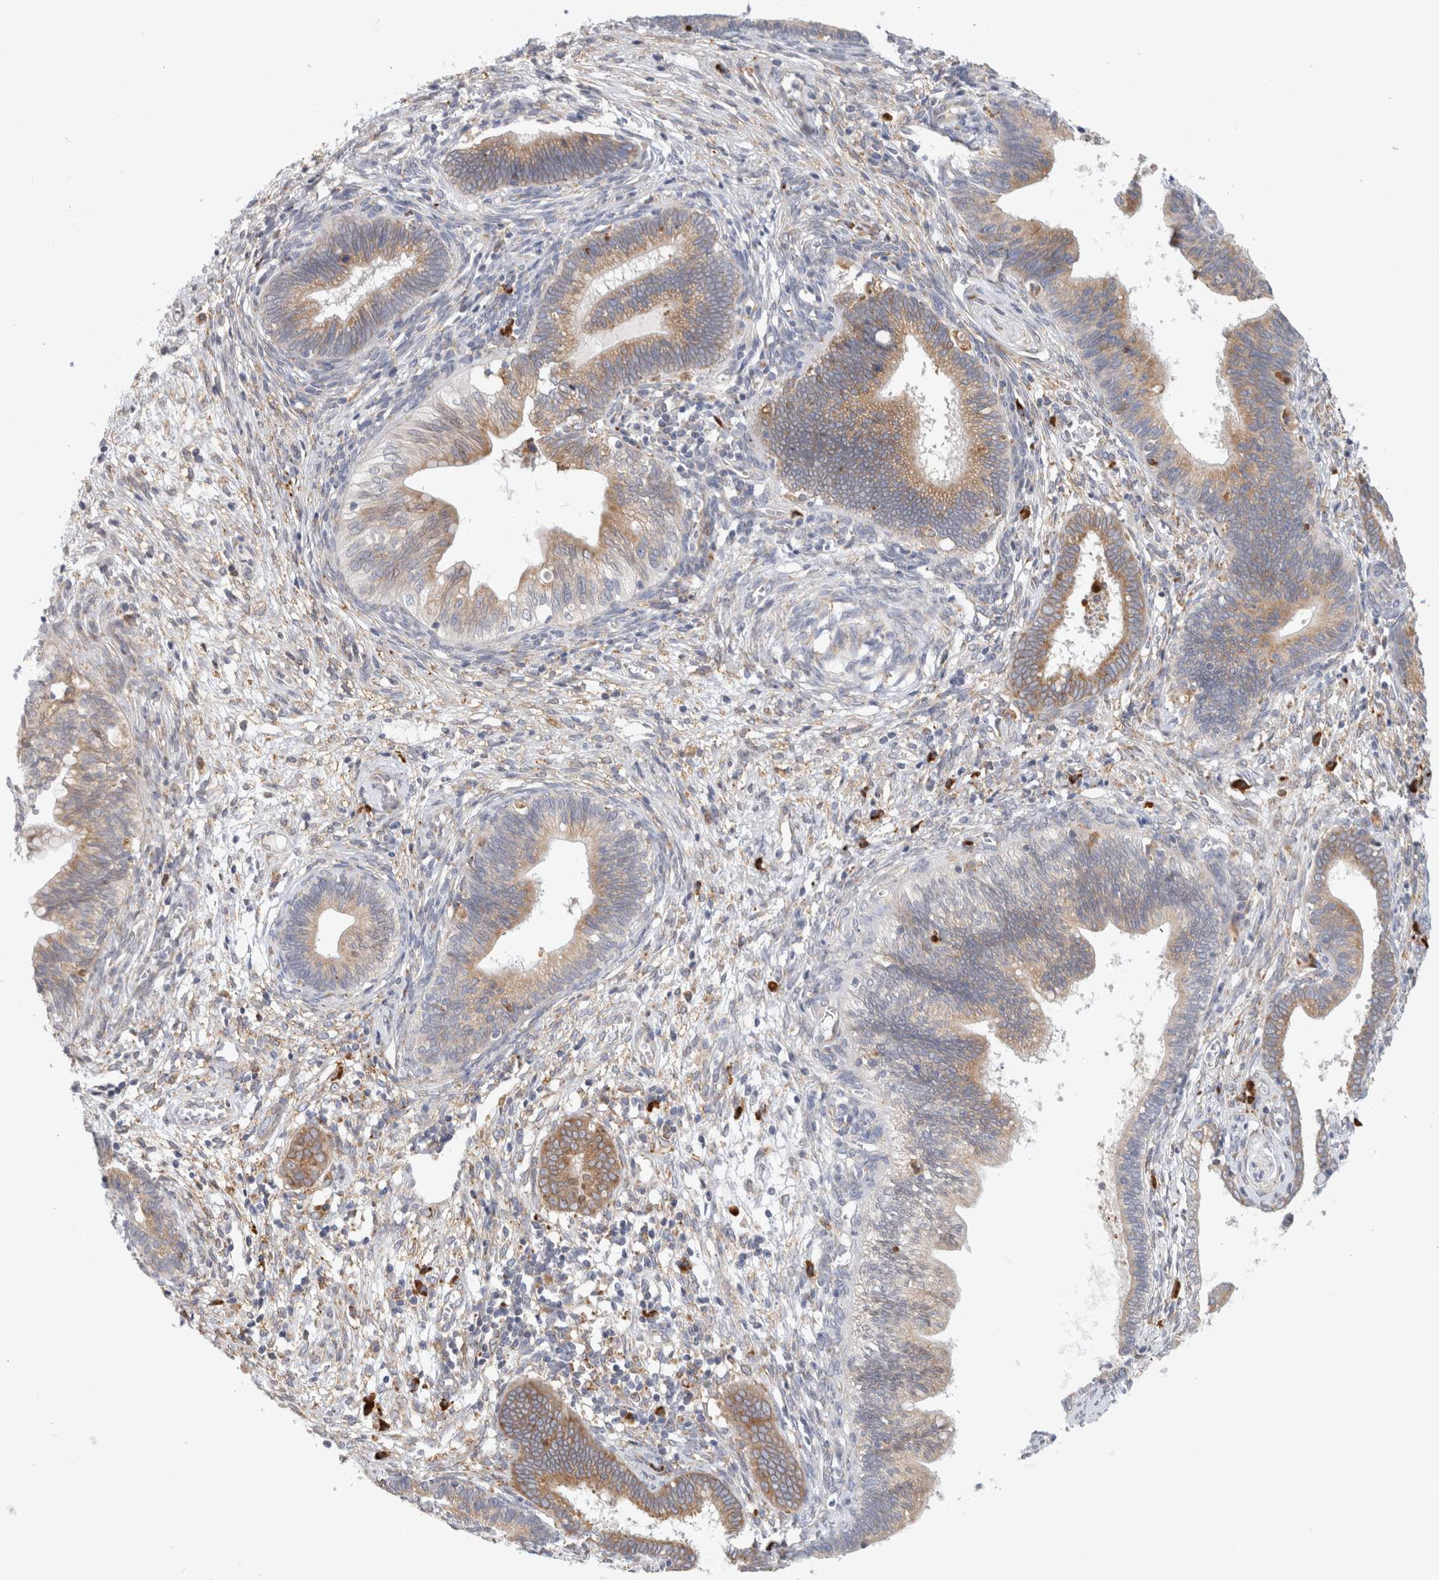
{"staining": {"intensity": "moderate", "quantity": ">75%", "location": "cytoplasmic/membranous"}, "tissue": "cervical cancer", "cell_type": "Tumor cells", "image_type": "cancer", "snomed": [{"axis": "morphology", "description": "Adenocarcinoma, NOS"}, {"axis": "topography", "description": "Cervix"}], "caption": "The image reveals immunohistochemical staining of cervical cancer (adenocarcinoma). There is moderate cytoplasmic/membranous positivity is seen in about >75% of tumor cells. The staining was performed using DAB (3,3'-diaminobenzidine) to visualize the protein expression in brown, while the nuclei were stained in blue with hematoxylin (Magnification: 20x).", "gene": "RPN2", "patient": {"sex": "female", "age": 44}}